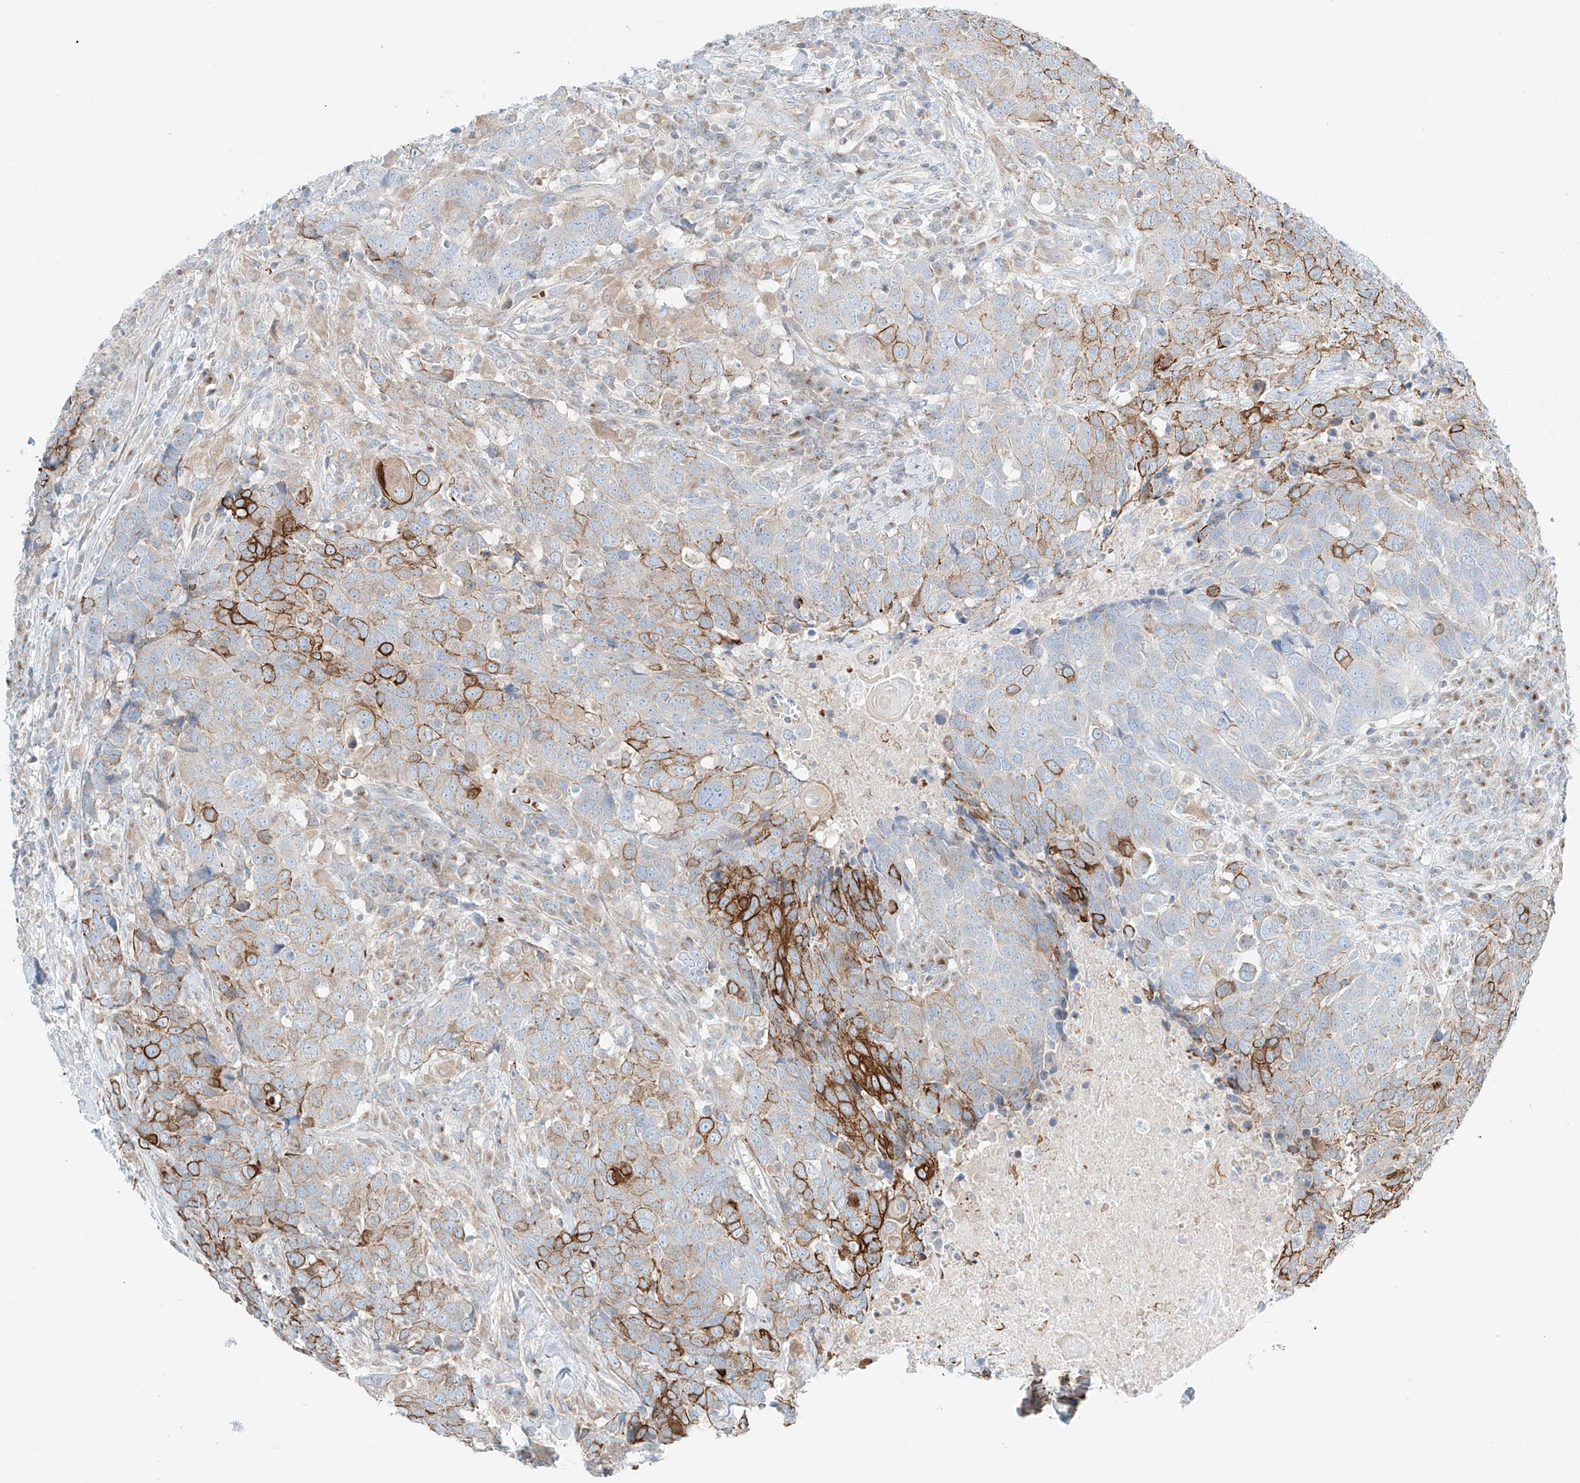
{"staining": {"intensity": "strong", "quantity": "25%-75%", "location": "cytoplasmic/membranous"}, "tissue": "head and neck cancer", "cell_type": "Tumor cells", "image_type": "cancer", "snomed": [{"axis": "morphology", "description": "Squamous cell carcinoma, NOS"}, {"axis": "topography", "description": "Head-Neck"}], "caption": "DAB (3,3'-diaminobenzidine) immunohistochemical staining of human head and neck cancer demonstrates strong cytoplasmic/membranous protein positivity in approximately 25%-75% of tumor cells.", "gene": "EIPR1", "patient": {"sex": "male", "age": 66}}